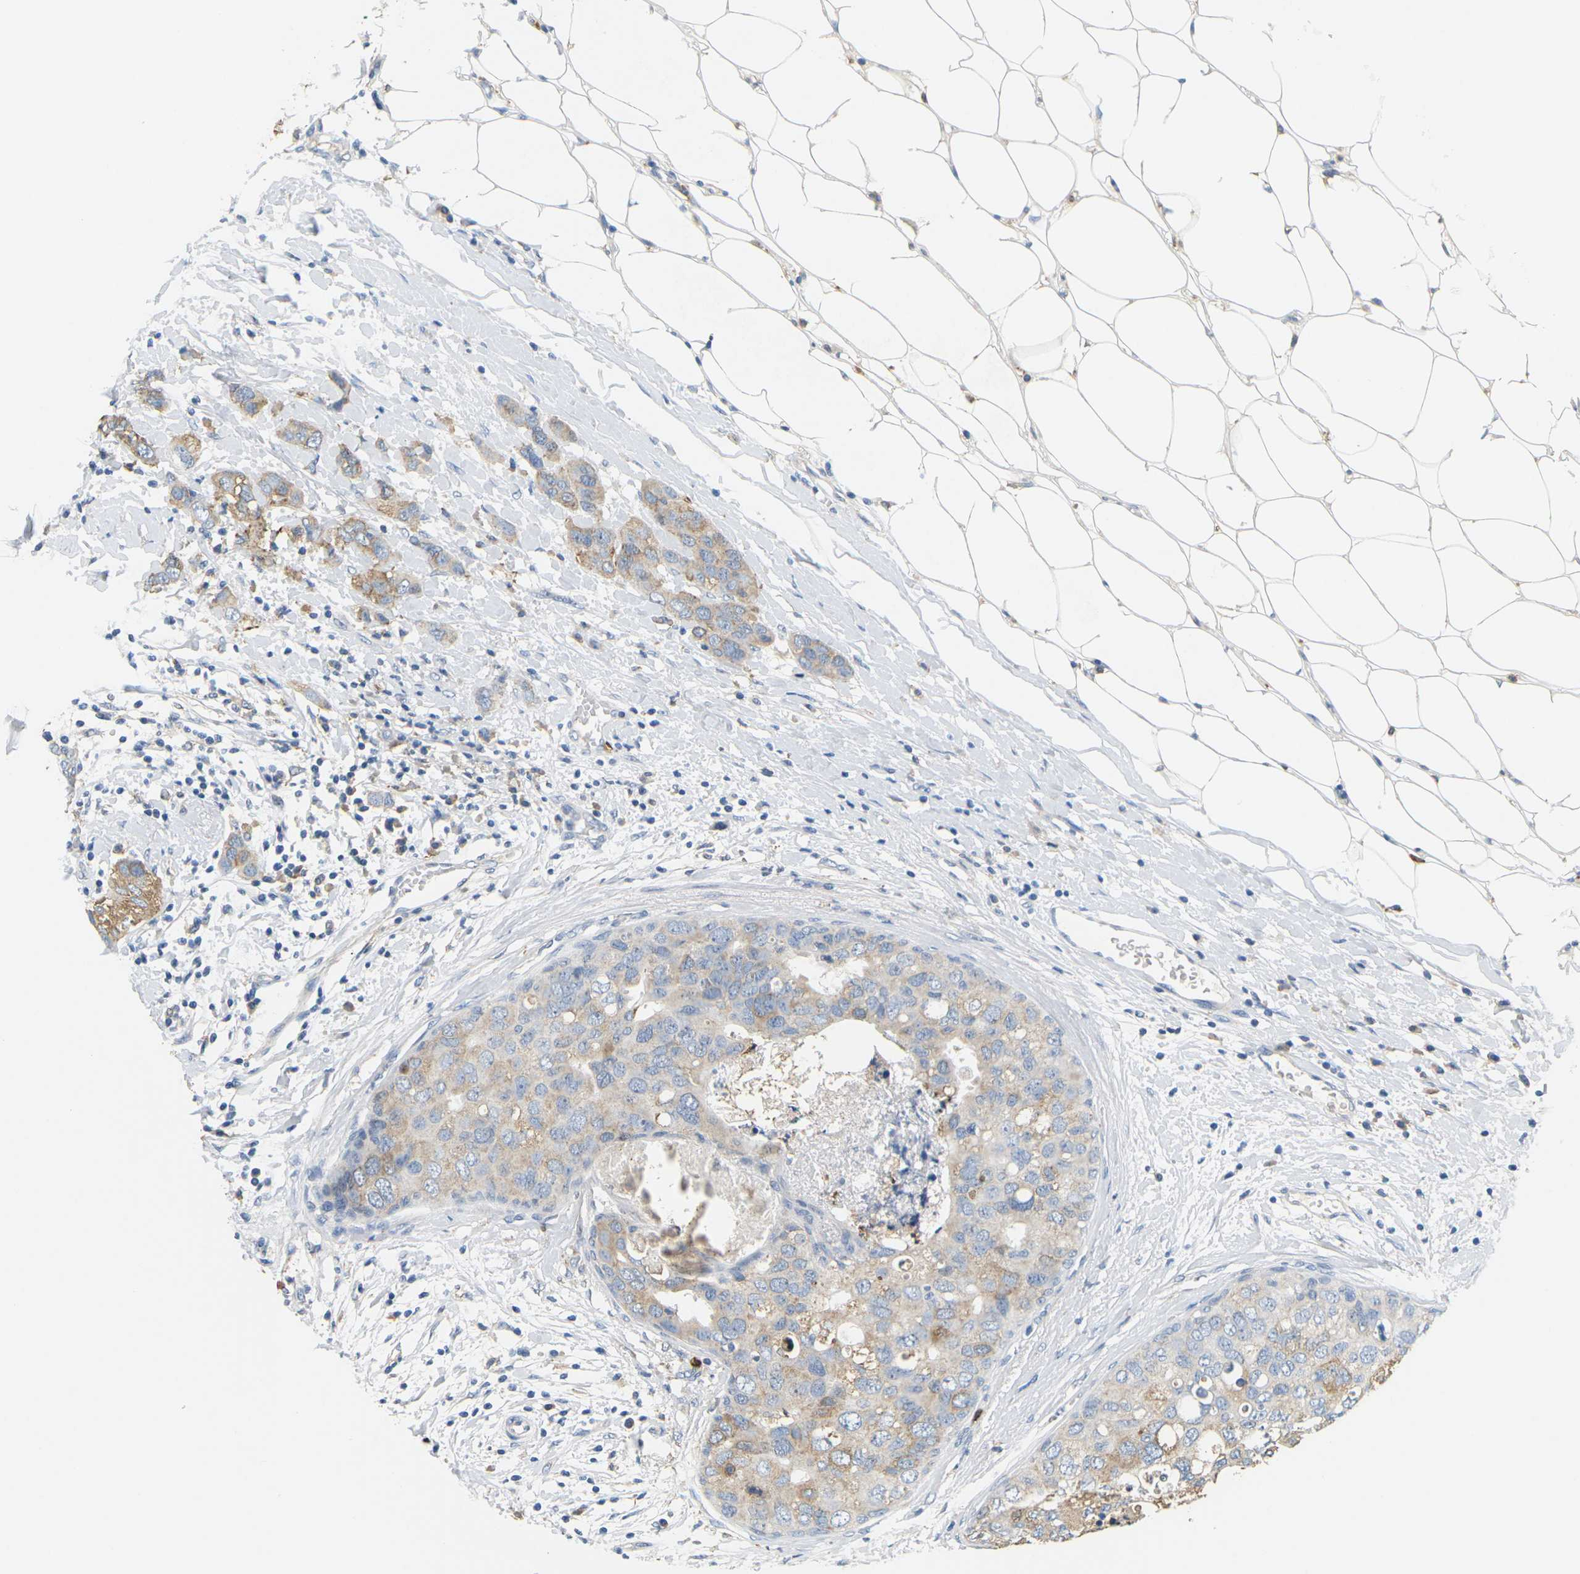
{"staining": {"intensity": "weak", "quantity": "25%-75%", "location": "cytoplasmic/membranous"}, "tissue": "breast cancer", "cell_type": "Tumor cells", "image_type": "cancer", "snomed": [{"axis": "morphology", "description": "Duct carcinoma"}, {"axis": "topography", "description": "Breast"}], "caption": "About 25%-75% of tumor cells in breast infiltrating ductal carcinoma demonstrate weak cytoplasmic/membranous protein staining as visualized by brown immunohistochemical staining.", "gene": "ADM", "patient": {"sex": "female", "age": 50}}